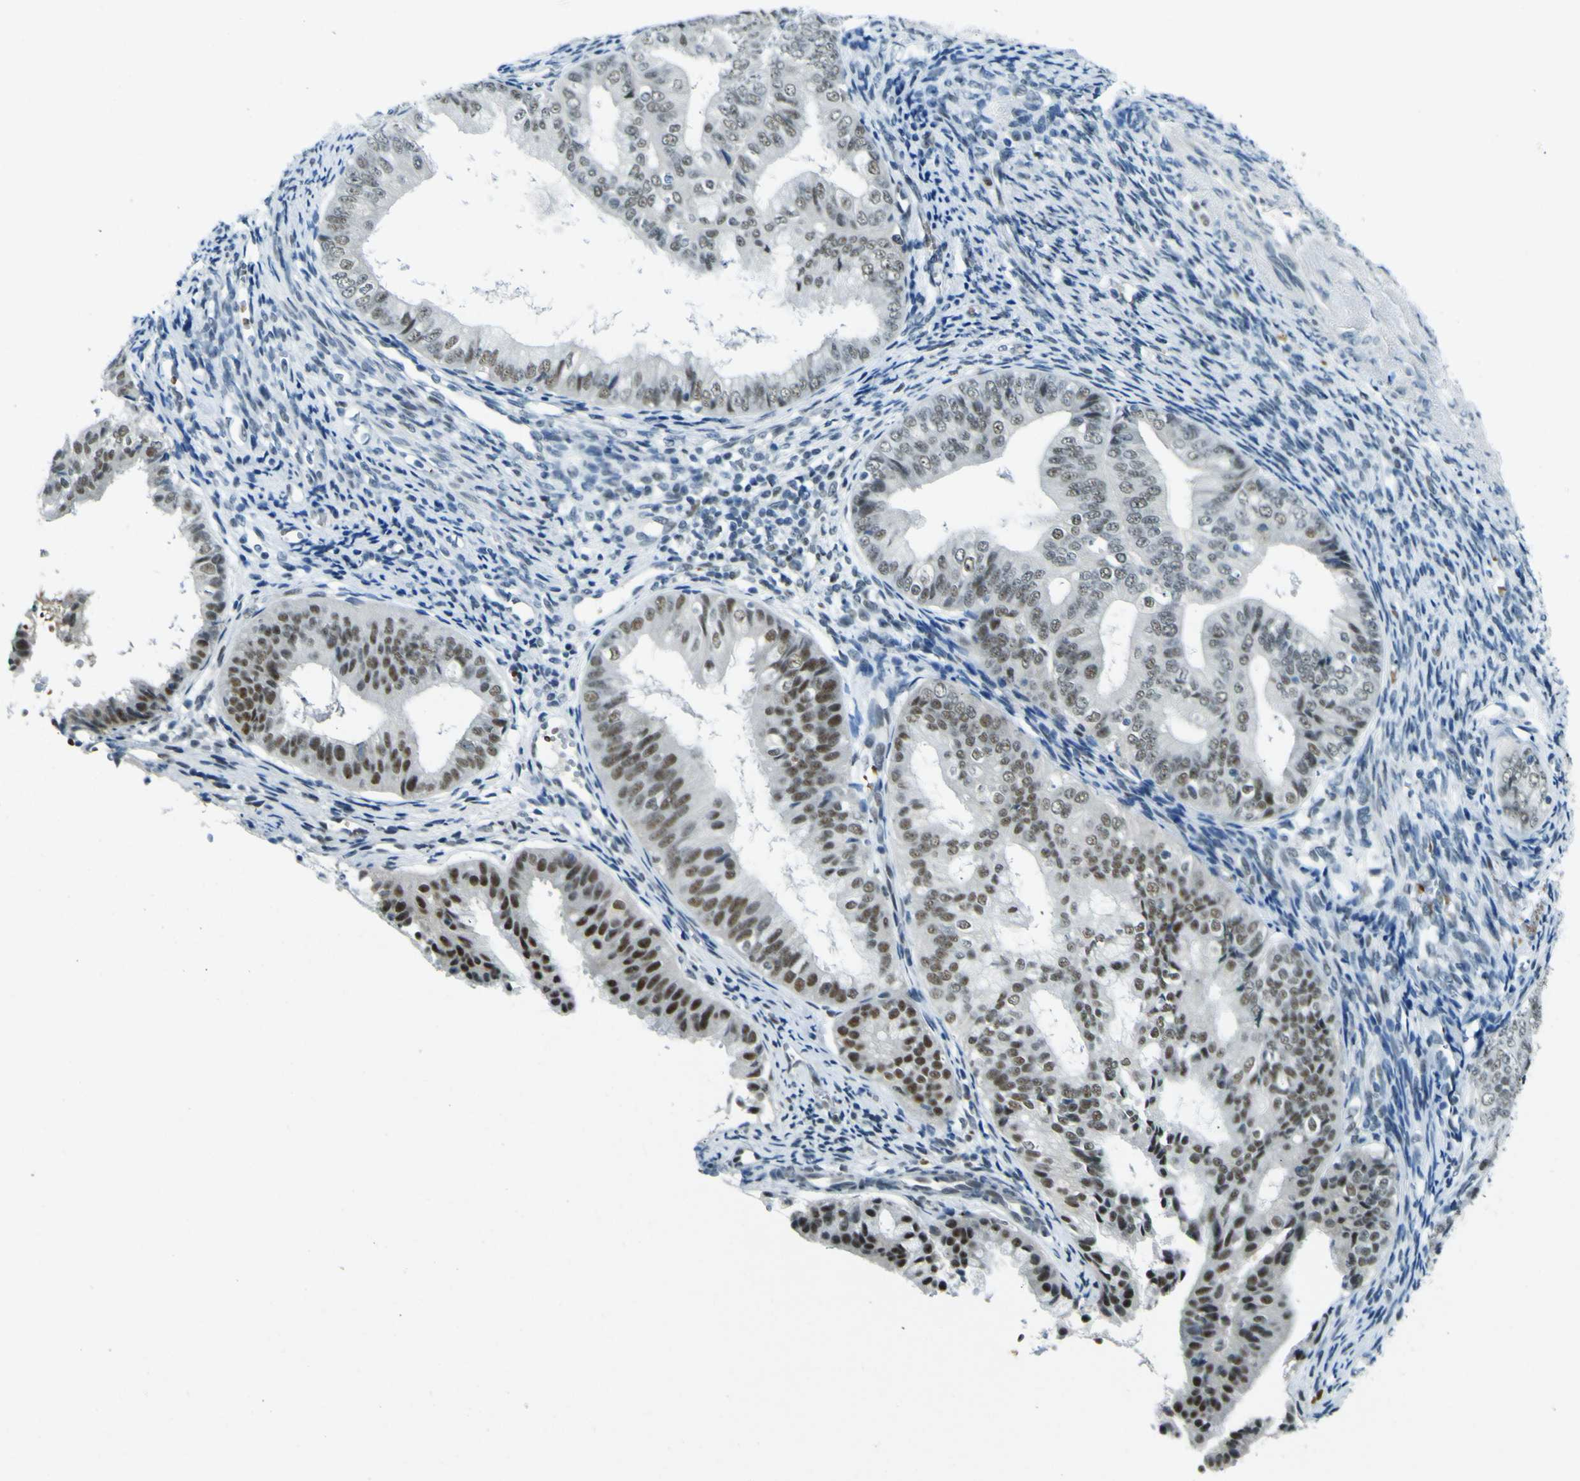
{"staining": {"intensity": "moderate", "quantity": "25%-75%", "location": "nuclear"}, "tissue": "endometrial cancer", "cell_type": "Tumor cells", "image_type": "cancer", "snomed": [{"axis": "morphology", "description": "Adenocarcinoma, NOS"}, {"axis": "topography", "description": "Endometrium"}], "caption": "A photomicrograph of adenocarcinoma (endometrial) stained for a protein demonstrates moderate nuclear brown staining in tumor cells.", "gene": "CEBPG", "patient": {"sex": "female", "age": 63}}